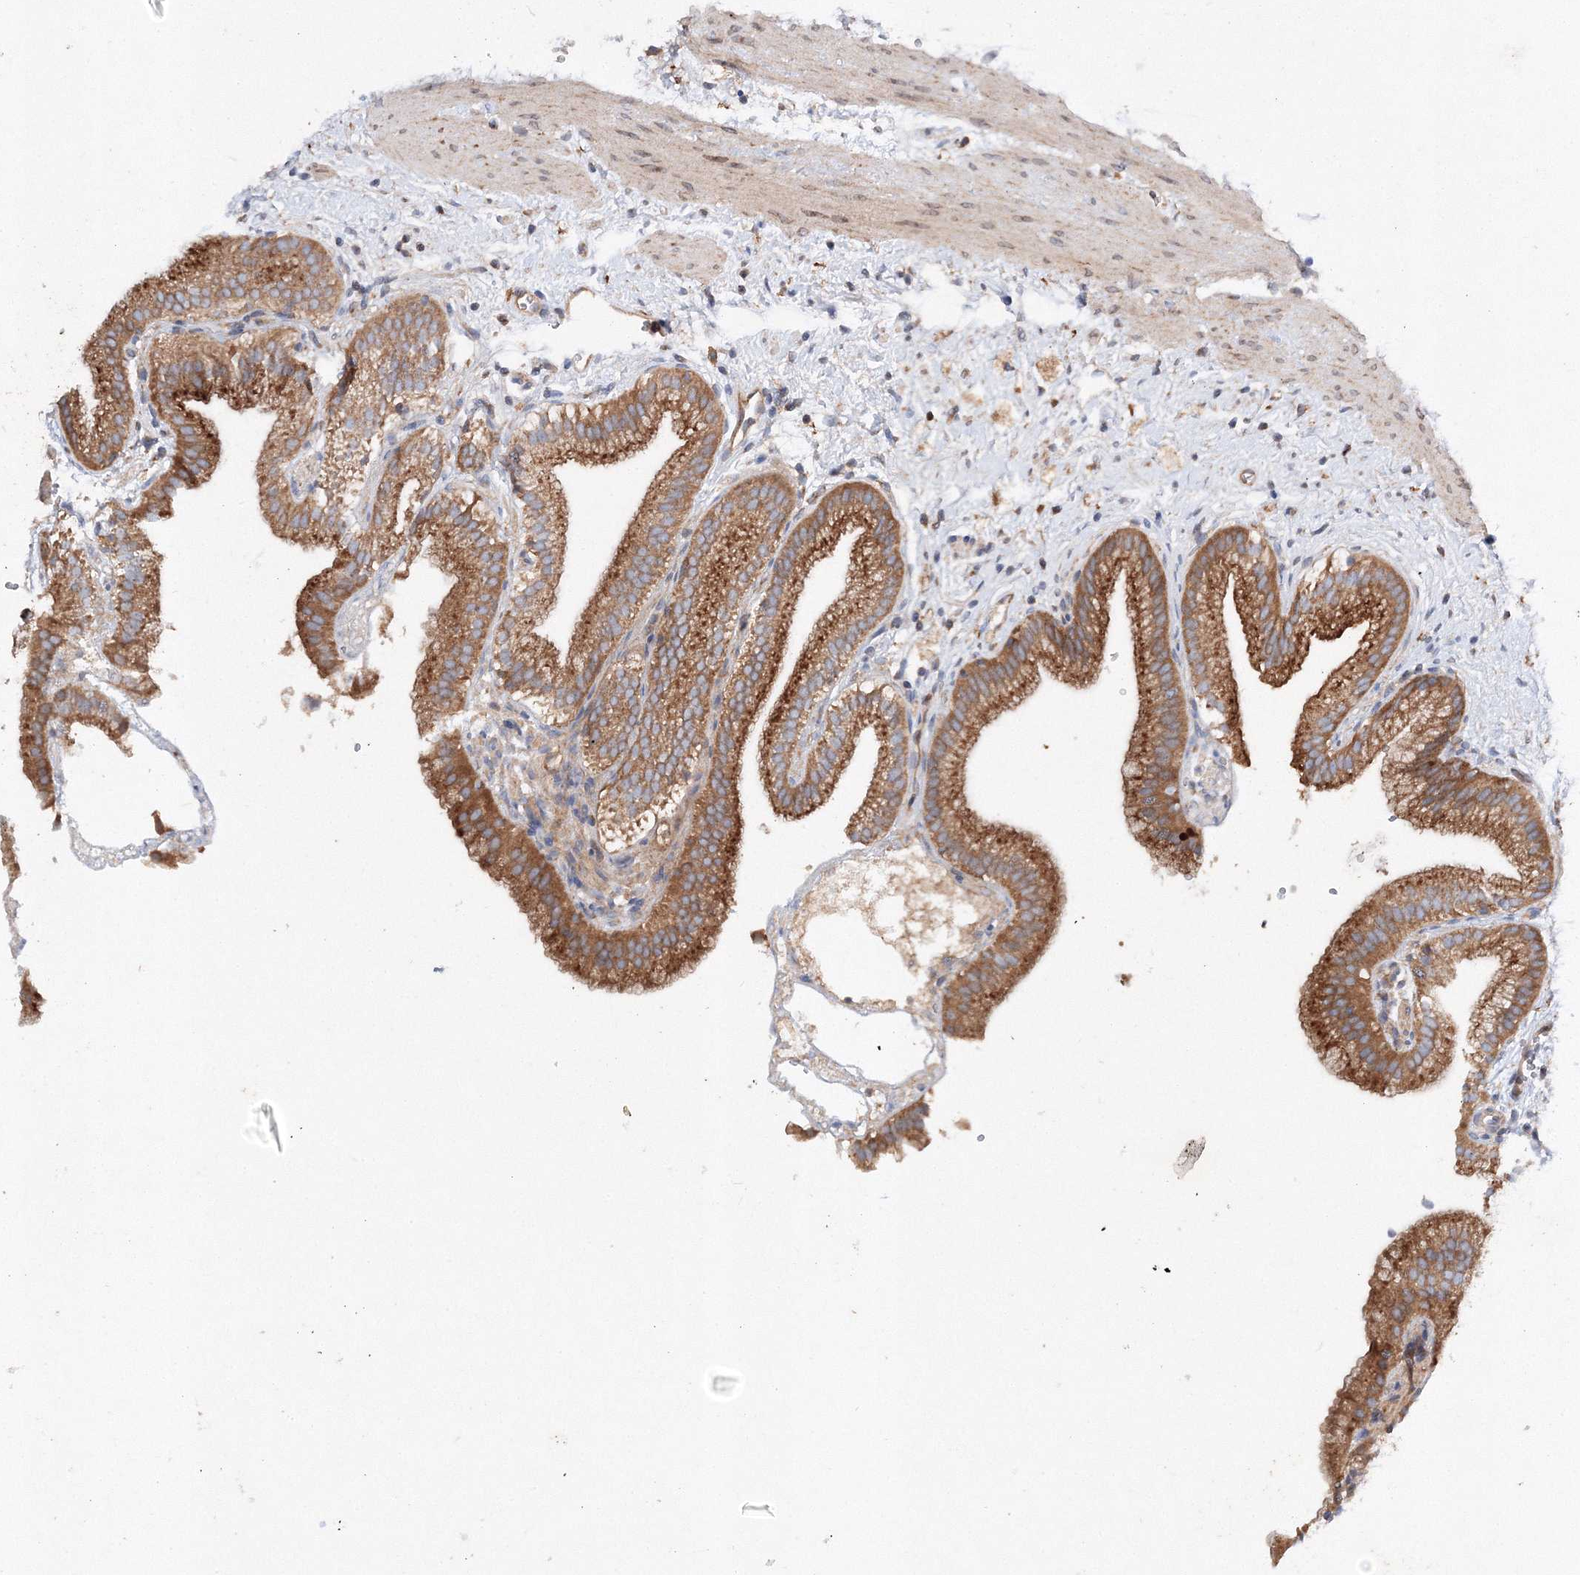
{"staining": {"intensity": "strong", "quantity": ">75%", "location": "cytoplasmic/membranous"}, "tissue": "gallbladder", "cell_type": "Glandular cells", "image_type": "normal", "snomed": [{"axis": "morphology", "description": "Normal tissue, NOS"}, {"axis": "topography", "description": "Gallbladder"}], "caption": "An immunohistochemistry (IHC) micrograph of normal tissue is shown. Protein staining in brown highlights strong cytoplasmic/membranous positivity in gallbladder within glandular cells. The staining is performed using DAB brown chromogen to label protein expression. The nuclei are counter-stained blue using hematoxylin.", "gene": "SLC36A1", "patient": {"sex": "male", "age": 55}}